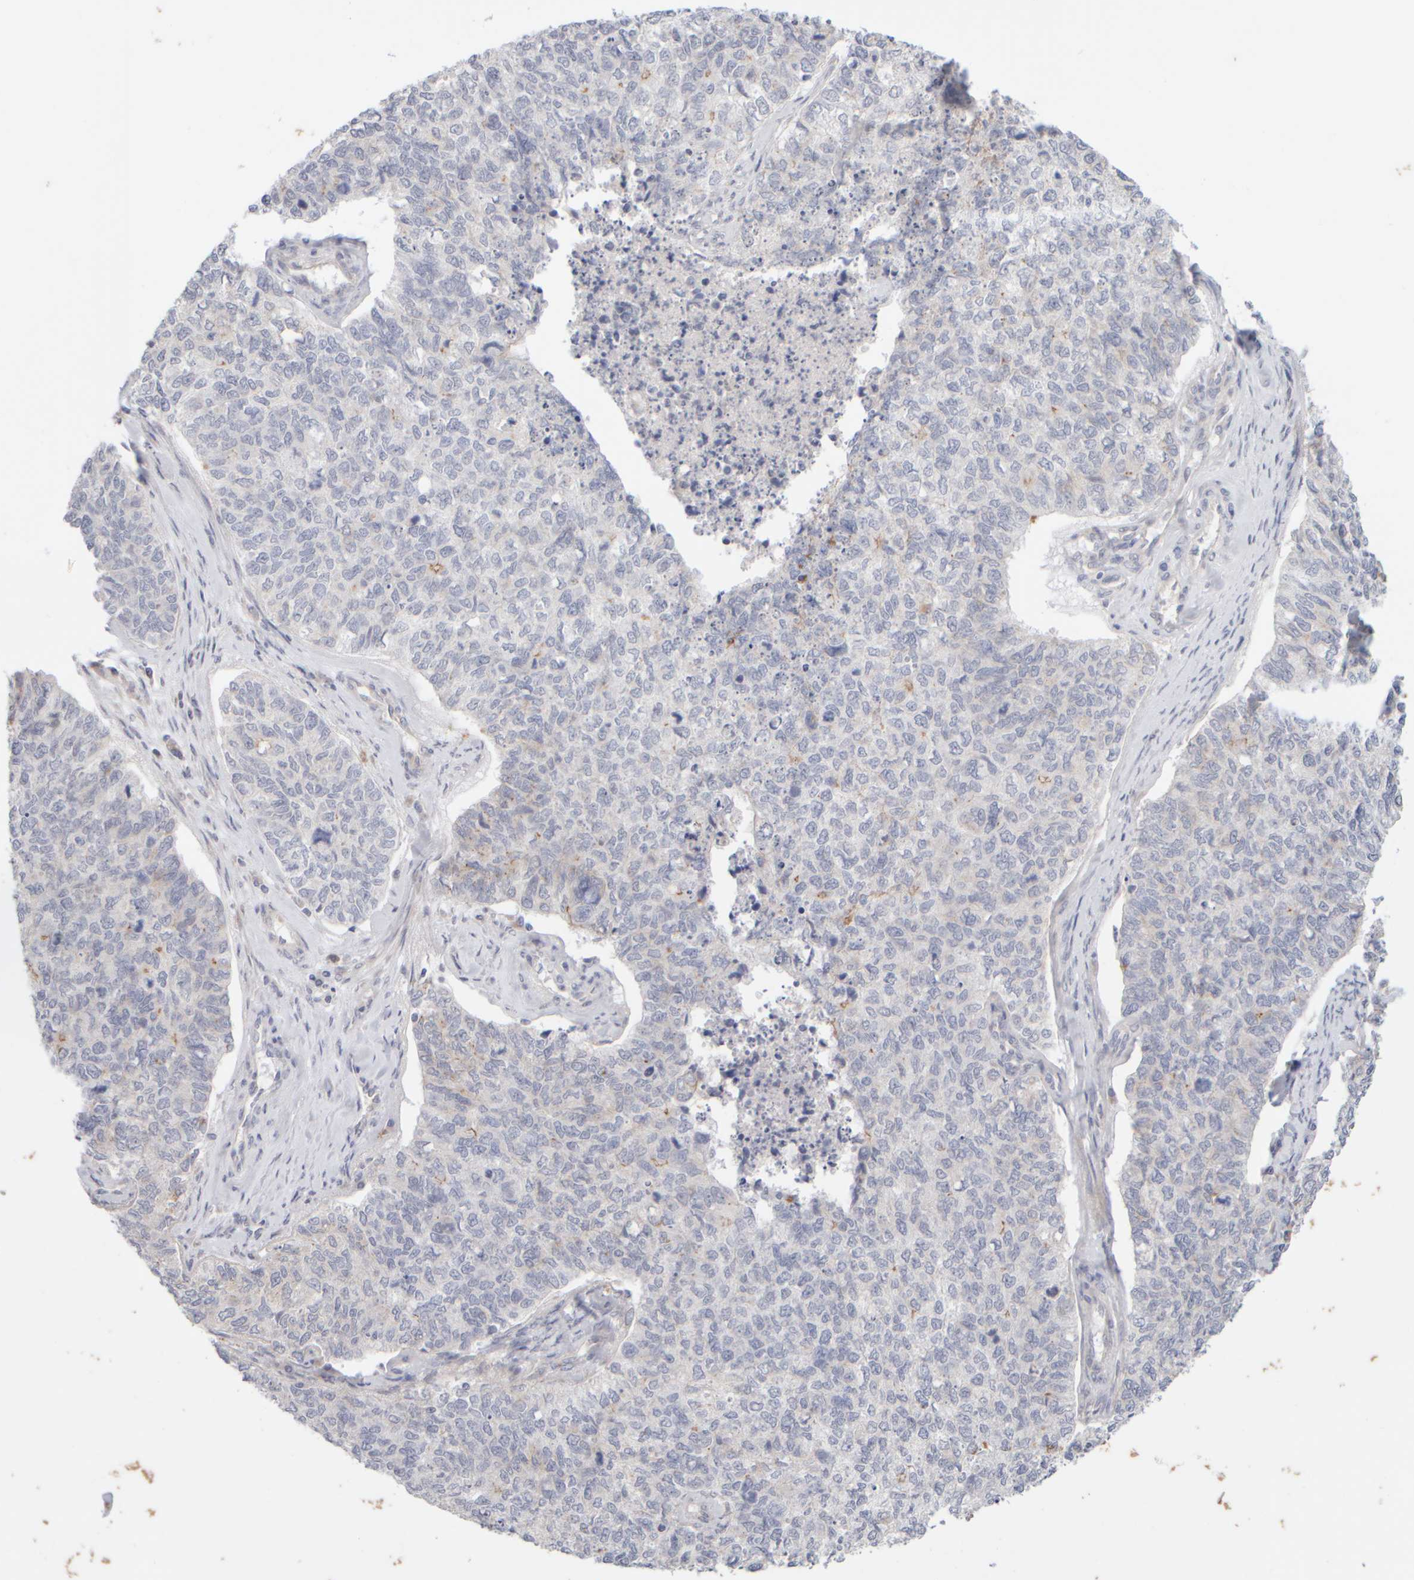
{"staining": {"intensity": "negative", "quantity": "none", "location": "none"}, "tissue": "cervical cancer", "cell_type": "Tumor cells", "image_type": "cancer", "snomed": [{"axis": "morphology", "description": "Squamous cell carcinoma, NOS"}, {"axis": "topography", "description": "Cervix"}], "caption": "Cervical cancer (squamous cell carcinoma) was stained to show a protein in brown. There is no significant positivity in tumor cells. (Brightfield microscopy of DAB (3,3'-diaminobenzidine) IHC at high magnification).", "gene": "GOPC", "patient": {"sex": "female", "age": 63}}